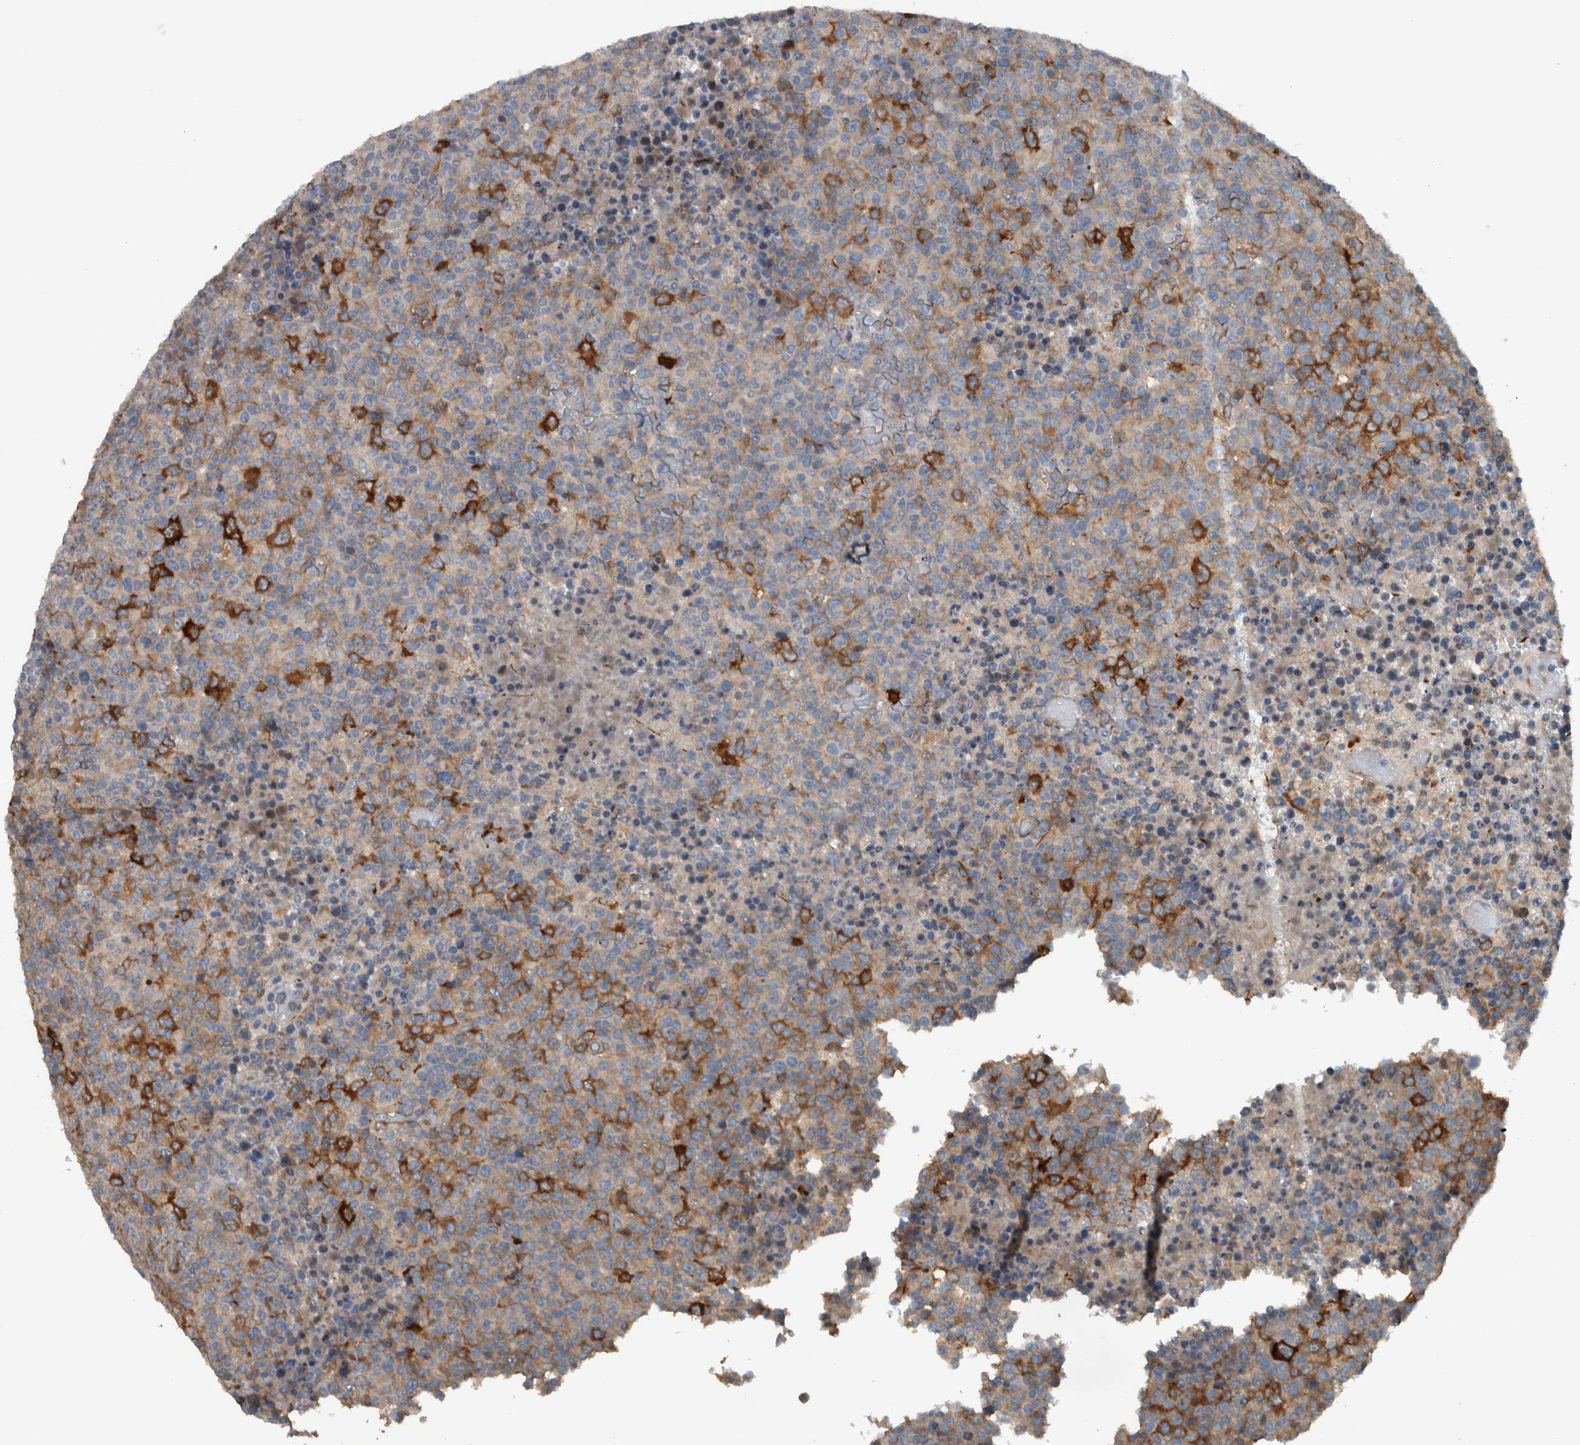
{"staining": {"intensity": "strong", "quantity": "<25%", "location": "cytoplasmic/membranous"}, "tissue": "lymphoma", "cell_type": "Tumor cells", "image_type": "cancer", "snomed": [{"axis": "morphology", "description": "Malignant lymphoma, non-Hodgkin's type, High grade"}, {"axis": "topography", "description": "Lymph node"}], "caption": "IHC micrograph of neoplastic tissue: human high-grade malignant lymphoma, non-Hodgkin's type stained using immunohistochemistry (IHC) demonstrates medium levels of strong protein expression localized specifically in the cytoplasmic/membranous of tumor cells, appearing as a cytoplasmic/membranous brown color.", "gene": "BAIAP2L1", "patient": {"sex": "male", "age": 13}}